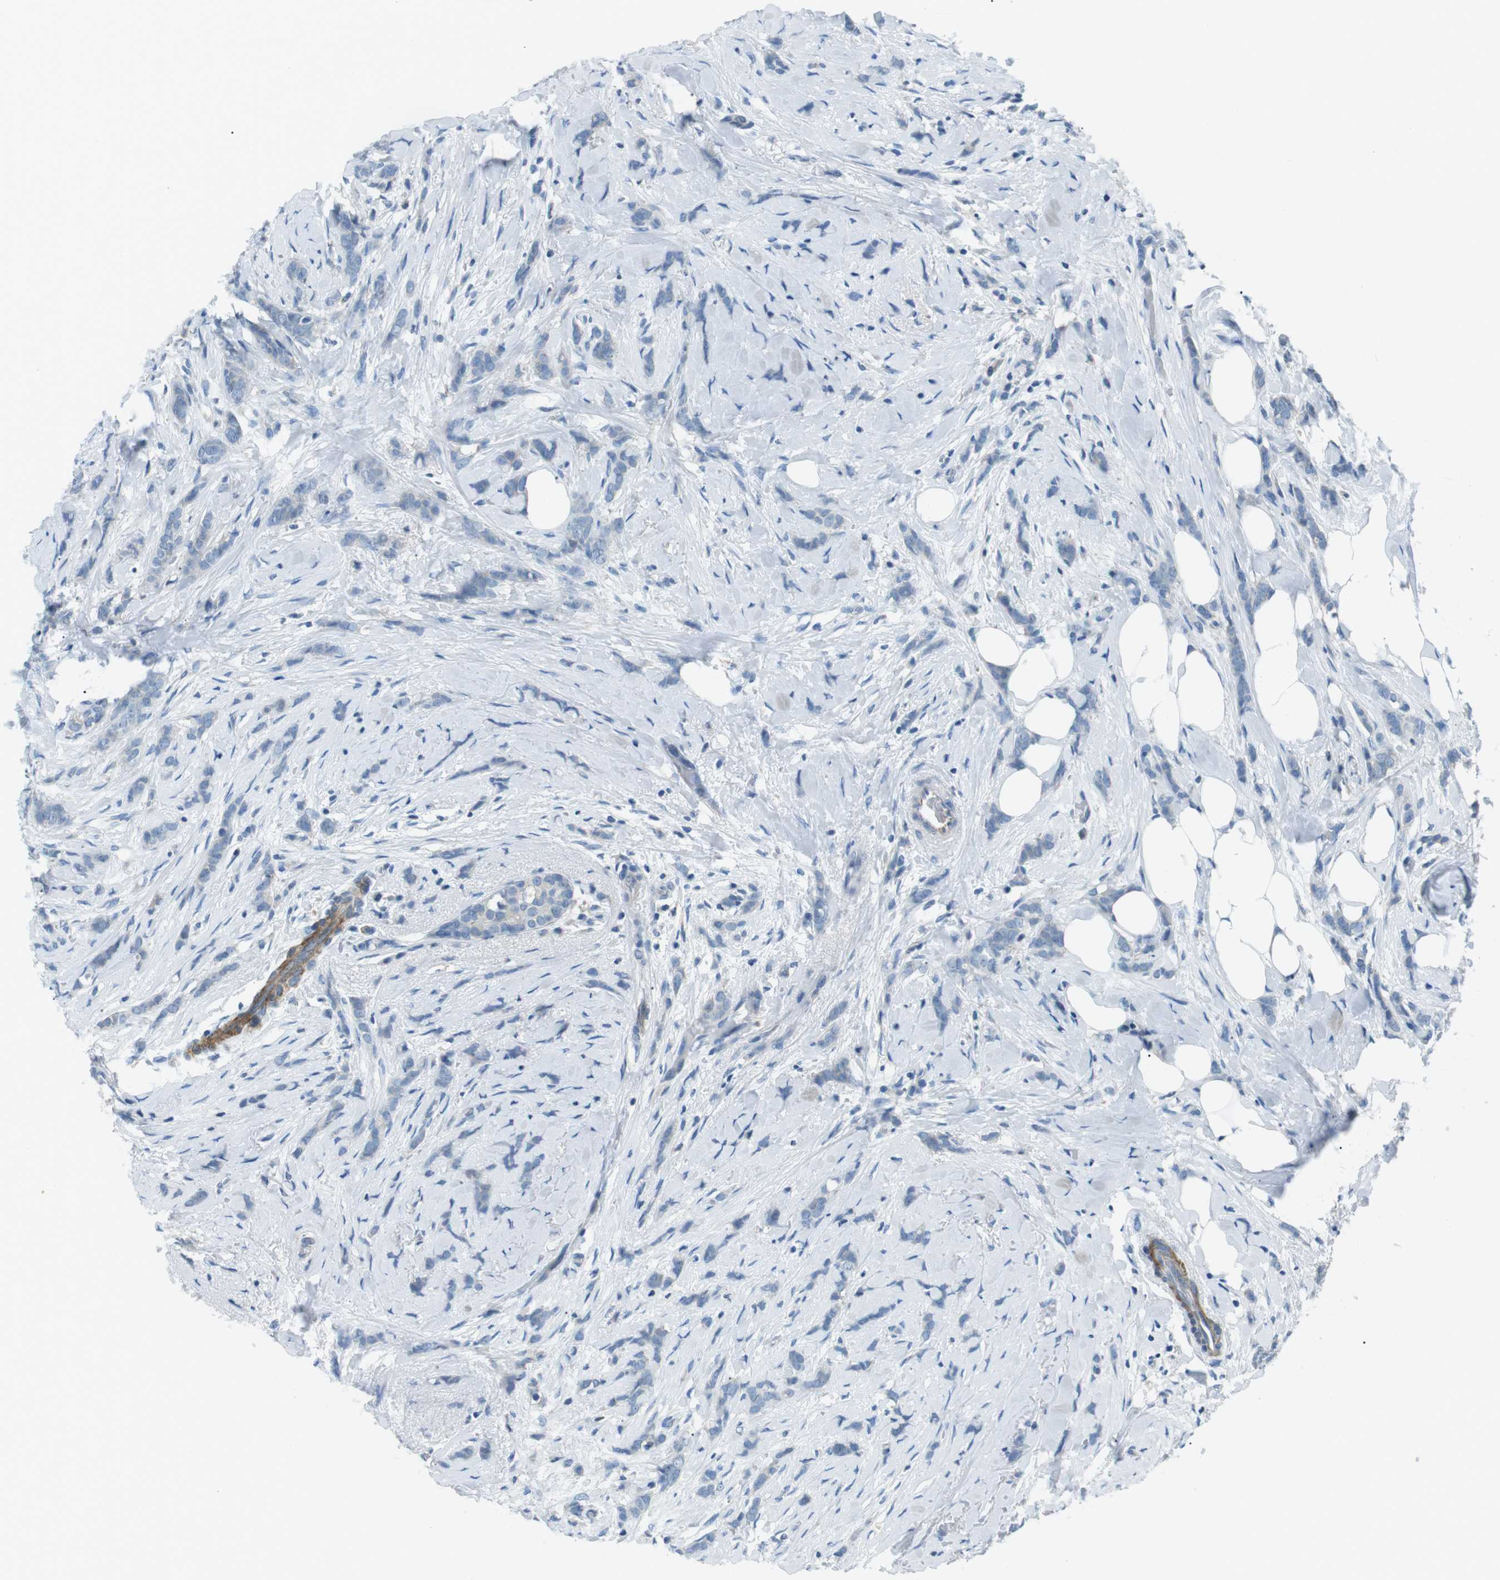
{"staining": {"intensity": "negative", "quantity": "none", "location": "none"}, "tissue": "breast cancer", "cell_type": "Tumor cells", "image_type": "cancer", "snomed": [{"axis": "morphology", "description": "Lobular carcinoma, in situ"}, {"axis": "morphology", "description": "Lobular carcinoma"}, {"axis": "topography", "description": "Breast"}], "caption": "Tumor cells are negative for protein expression in human lobular carcinoma (breast). Brightfield microscopy of IHC stained with DAB (3,3'-diaminobenzidine) (brown) and hematoxylin (blue), captured at high magnification.", "gene": "ARVCF", "patient": {"sex": "female", "age": 41}}